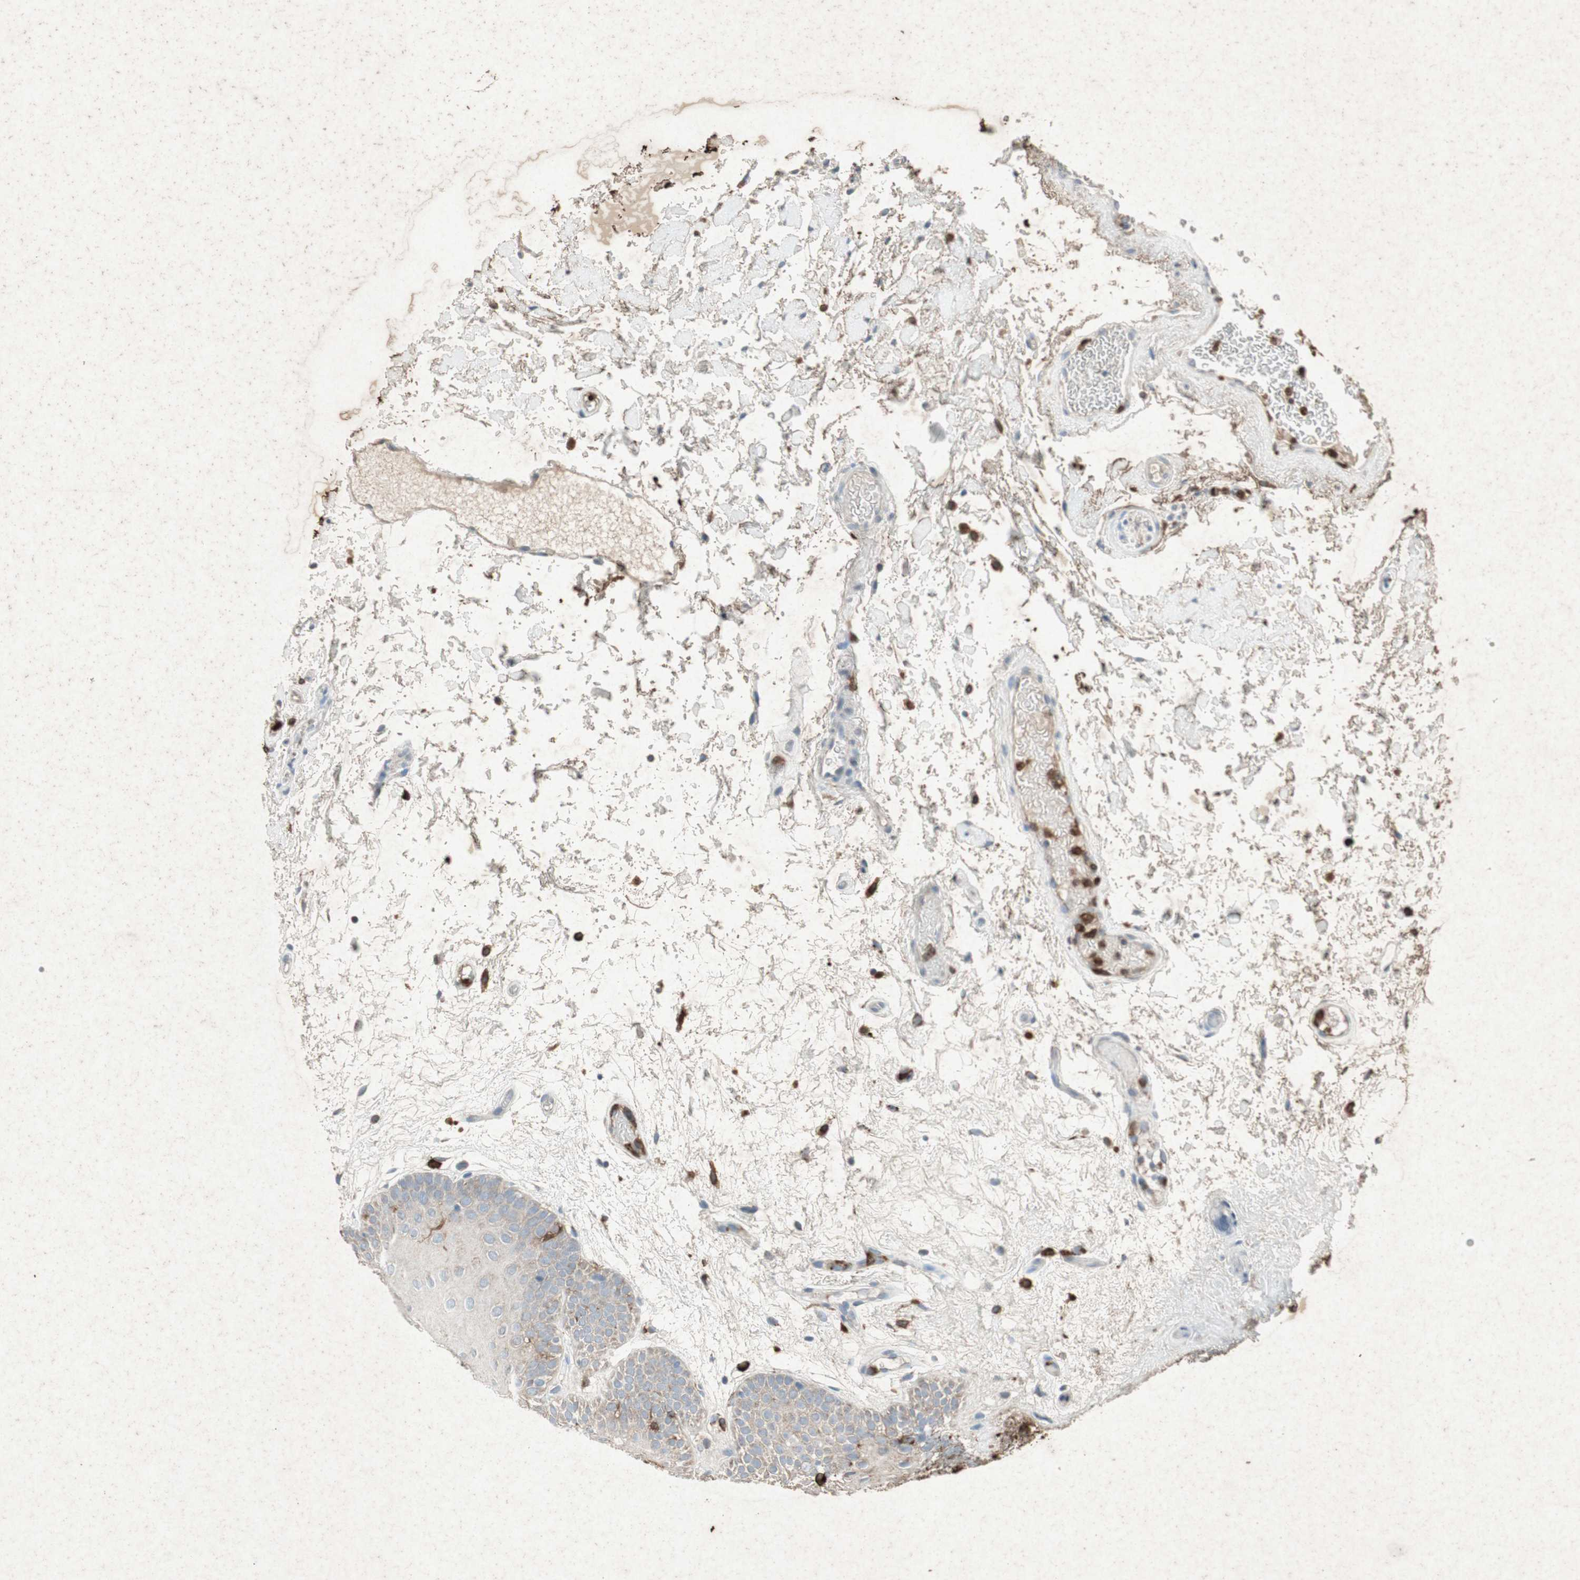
{"staining": {"intensity": "weak", "quantity": "<25%", "location": "cytoplasmic/membranous"}, "tissue": "oral mucosa", "cell_type": "Squamous epithelial cells", "image_type": "normal", "snomed": [{"axis": "morphology", "description": "Normal tissue, NOS"}, {"axis": "morphology", "description": "Squamous cell carcinoma, NOS"}, {"axis": "topography", "description": "Skeletal muscle"}, {"axis": "topography", "description": "Oral tissue"}, {"axis": "topography", "description": "Head-Neck"}], "caption": "Immunohistochemistry micrograph of unremarkable oral mucosa stained for a protein (brown), which shows no expression in squamous epithelial cells. (Stains: DAB immunohistochemistry with hematoxylin counter stain, Microscopy: brightfield microscopy at high magnification).", "gene": "TYROBP", "patient": {"sex": "male", "age": 71}}